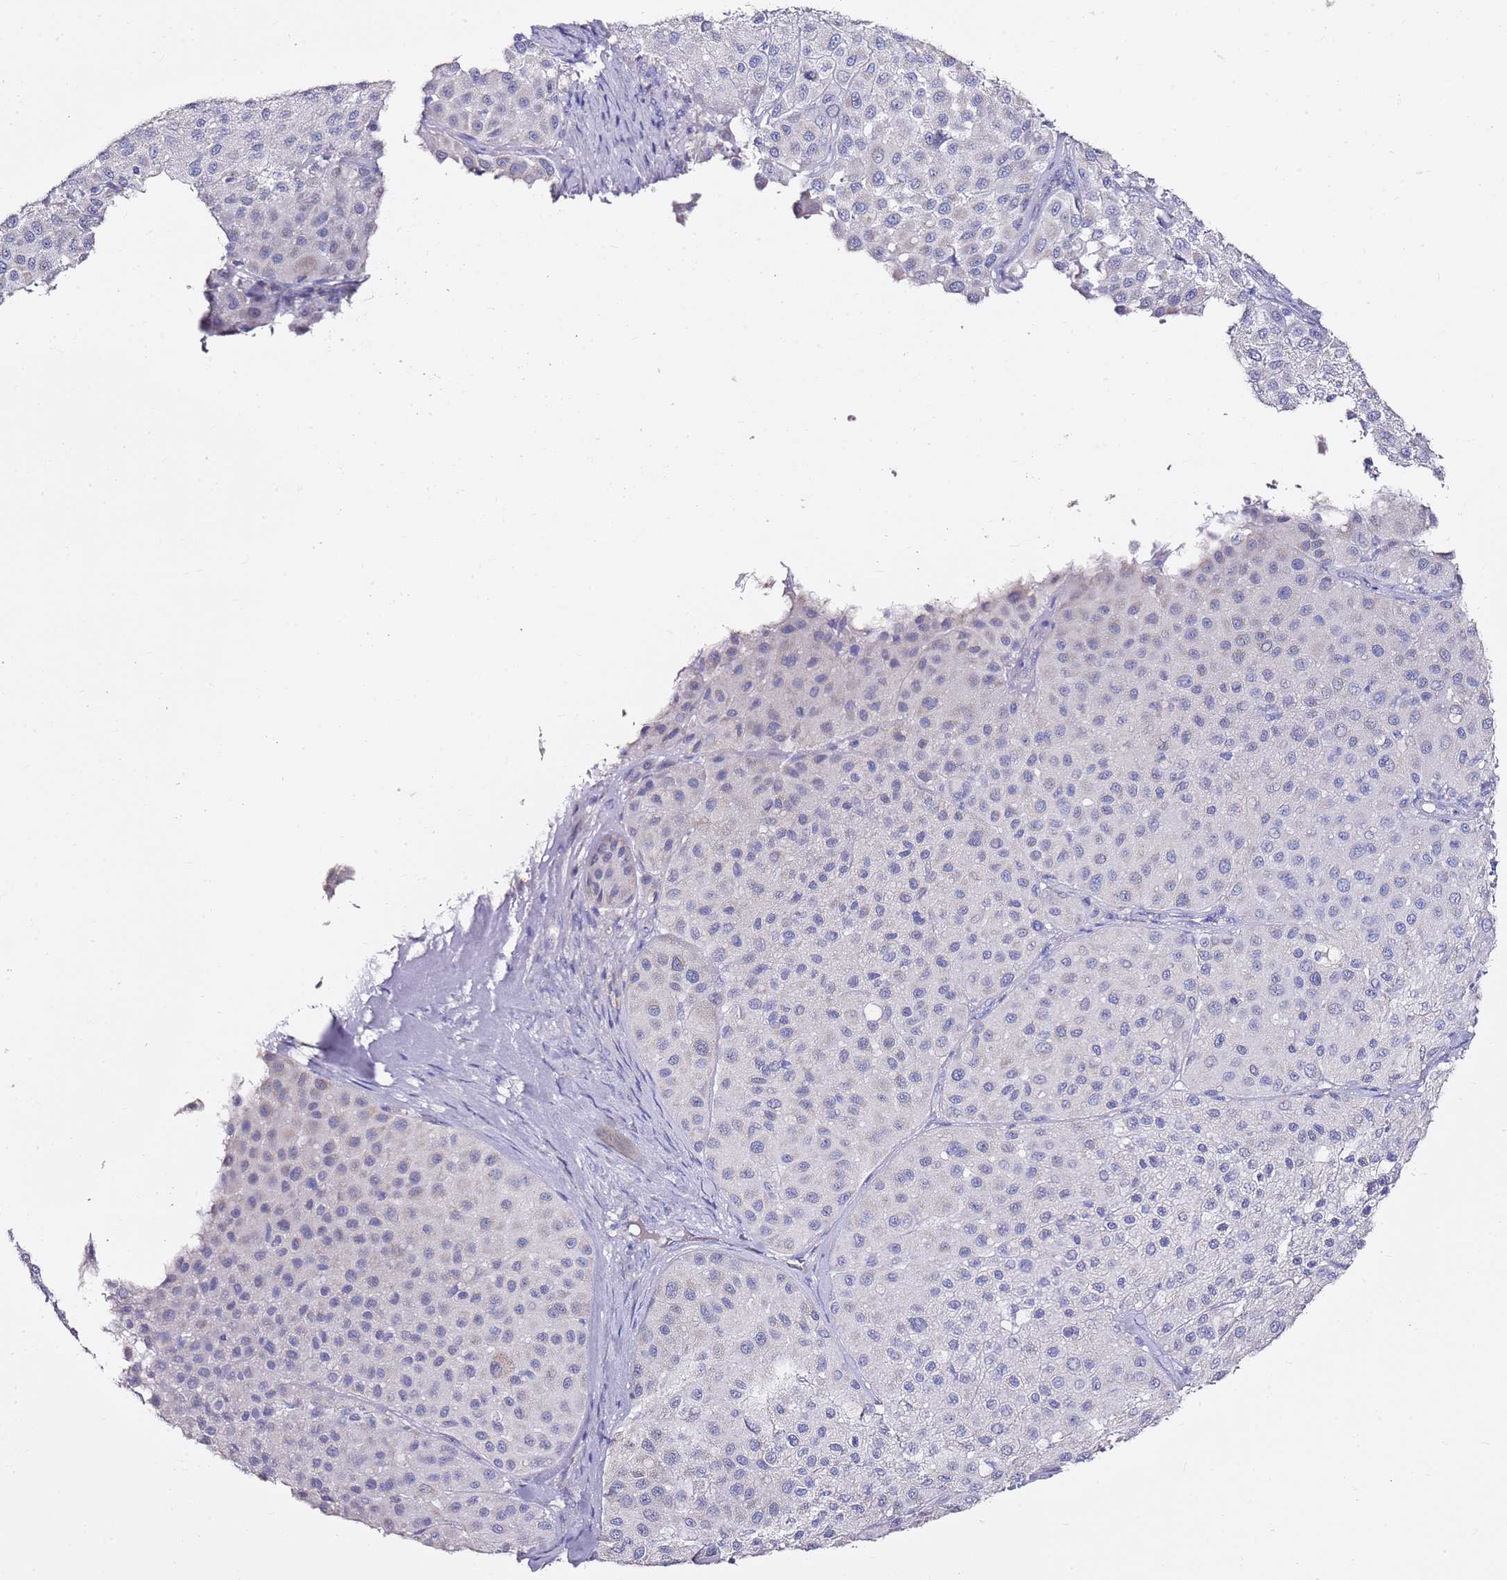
{"staining": {"intensity": "negative", "quantity": "none", "location": "none"}, "tissue": "melanoma", "cell_type": "Tumor cells", "image_type": "cancer", "snomed": [{"axis": "morphology", "description": "Malignant melanoma, Metastatic site"}, {"axis": "topography", "description": "Smooth muscle"}], "caption": "IHC micrograph of neoplastic tissue: human malignant melanoma (metastatic site) stained with DAB (3,3'-diaminobenzidine) exhibits no significant protein expression in tumor cells. (Immunohistochemistry, brightfield microscopy, high magnification).", "gene": "MYBPC3", "patient": {"sex": "male", "age": 41}}